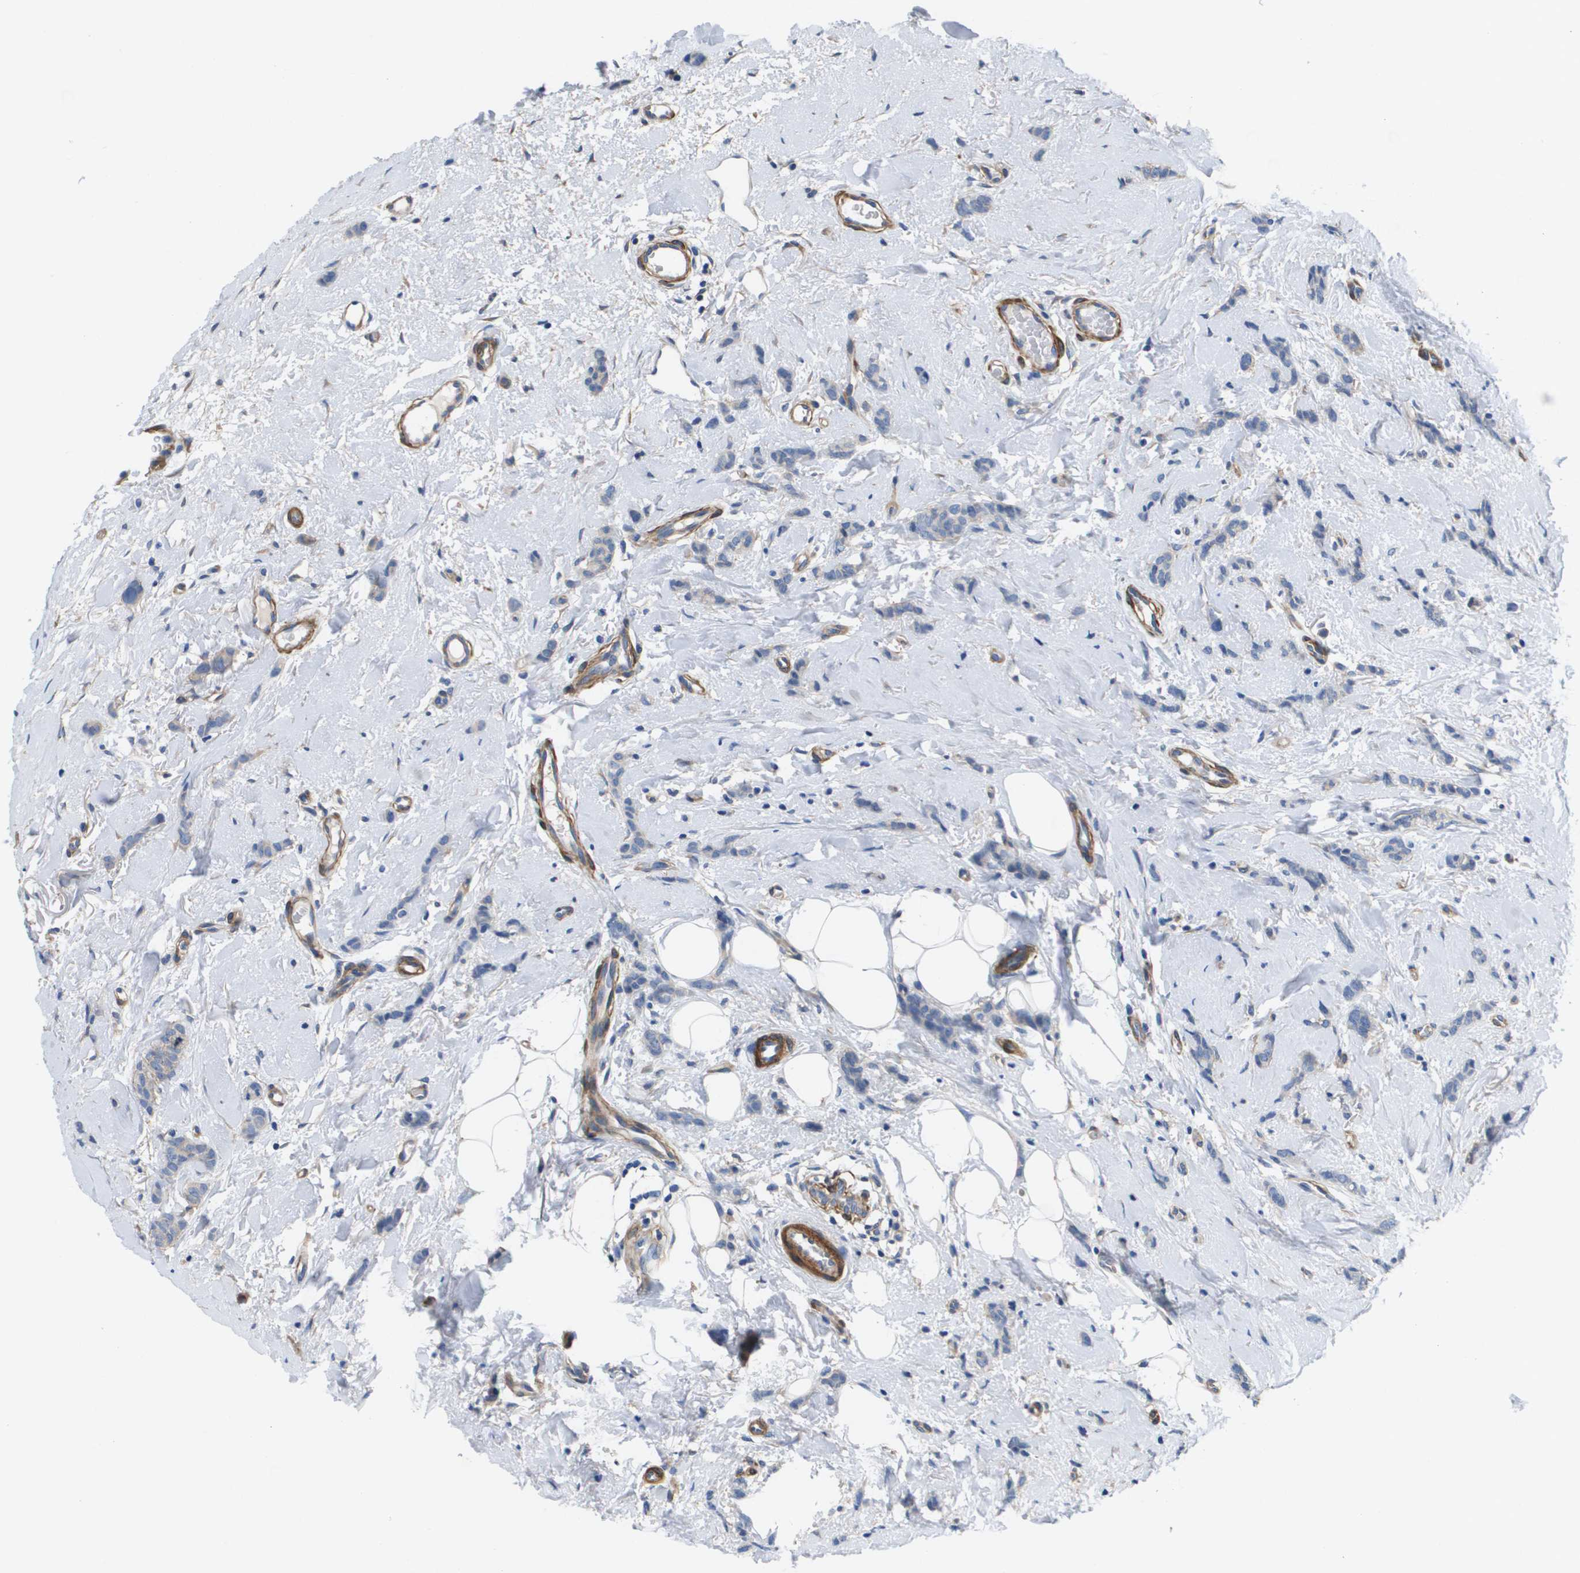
{"staining": {"intensity": "negative", "quantity": "none", "location": "none"}, "tissue": "breast cancer", "cell_type": "Tumor cells", "image_type": "cancer", "snomed": [{"axis": "morphology", "description": "Lobular carcinoma"}, {"axis": "topography", "description": "Skin"}, {"axis": "topography", "description": "Breast"}], "caption": "High power microscopy image of an IHC image of breast cancer (lobular carcinoma), revealing no significant expression in tumor cells.", "gene": "LPP", "patient": {"sex": "female", "age": 46}}